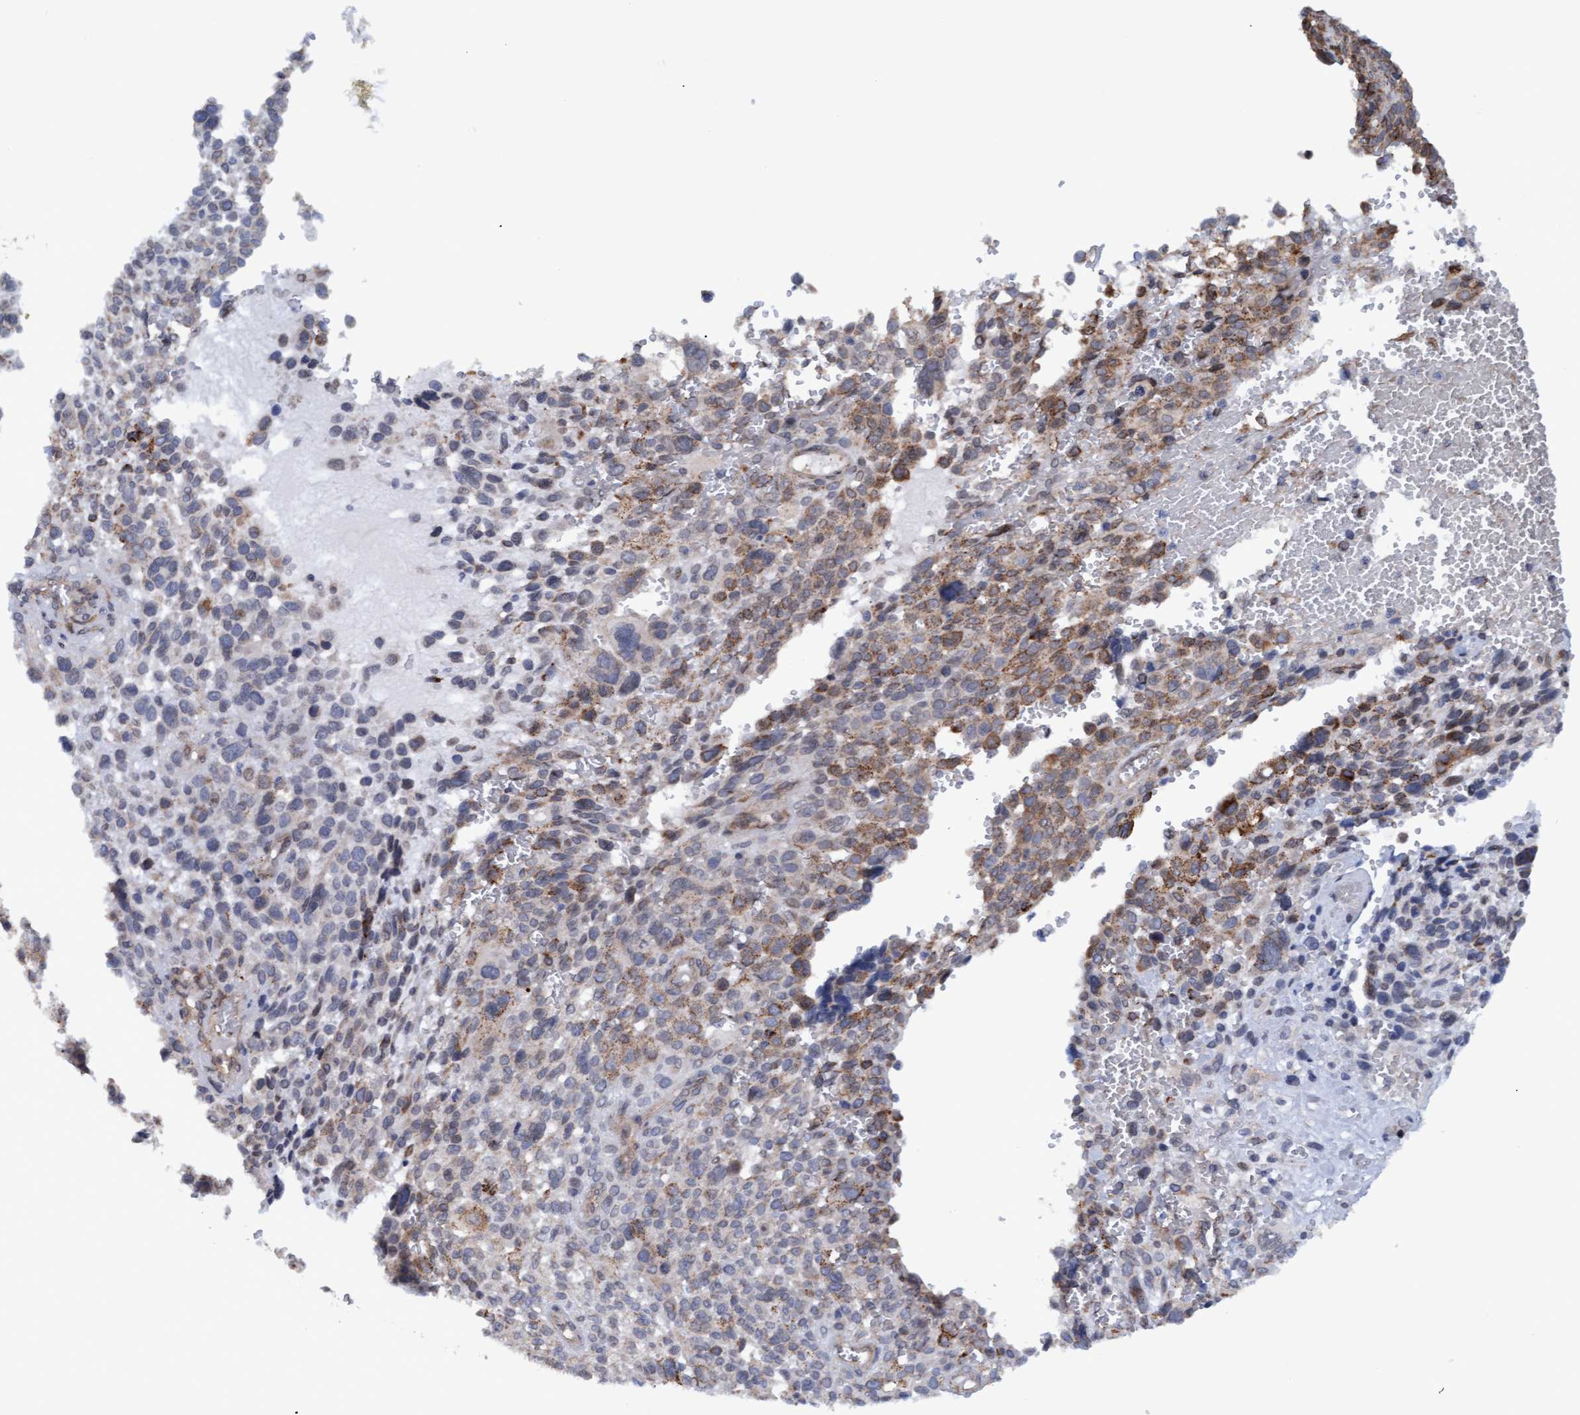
{"staining": {"intensity": "moderate", "quantity": "25%-75%", "location": "cytoplasmic/membranous"}, "tissue": "melanoma", "cell_type": "Tumor cells", "image_type": "cancer", "snomed": [{"axis": "morphology", "description": "Malignant melanoma, NOS"}, {"axis": "topography", "description": "Skin"}], "caption": "High-power microscopy captured an immunohistochemistry (IHC) micrograph of melanoma, revealing moderate cytoplasmic/membranous positivity in approximately 25%-75% of tumor cells. The staining was performed using DAB (3,3'-diaminobenzidine) to visualize the protein expression in brown, while the nuclei were stained in blue with hematoxylin (Magnification: 20x).", "gene": "MGLL", "patient": {"sex": "female", "age": 55}}